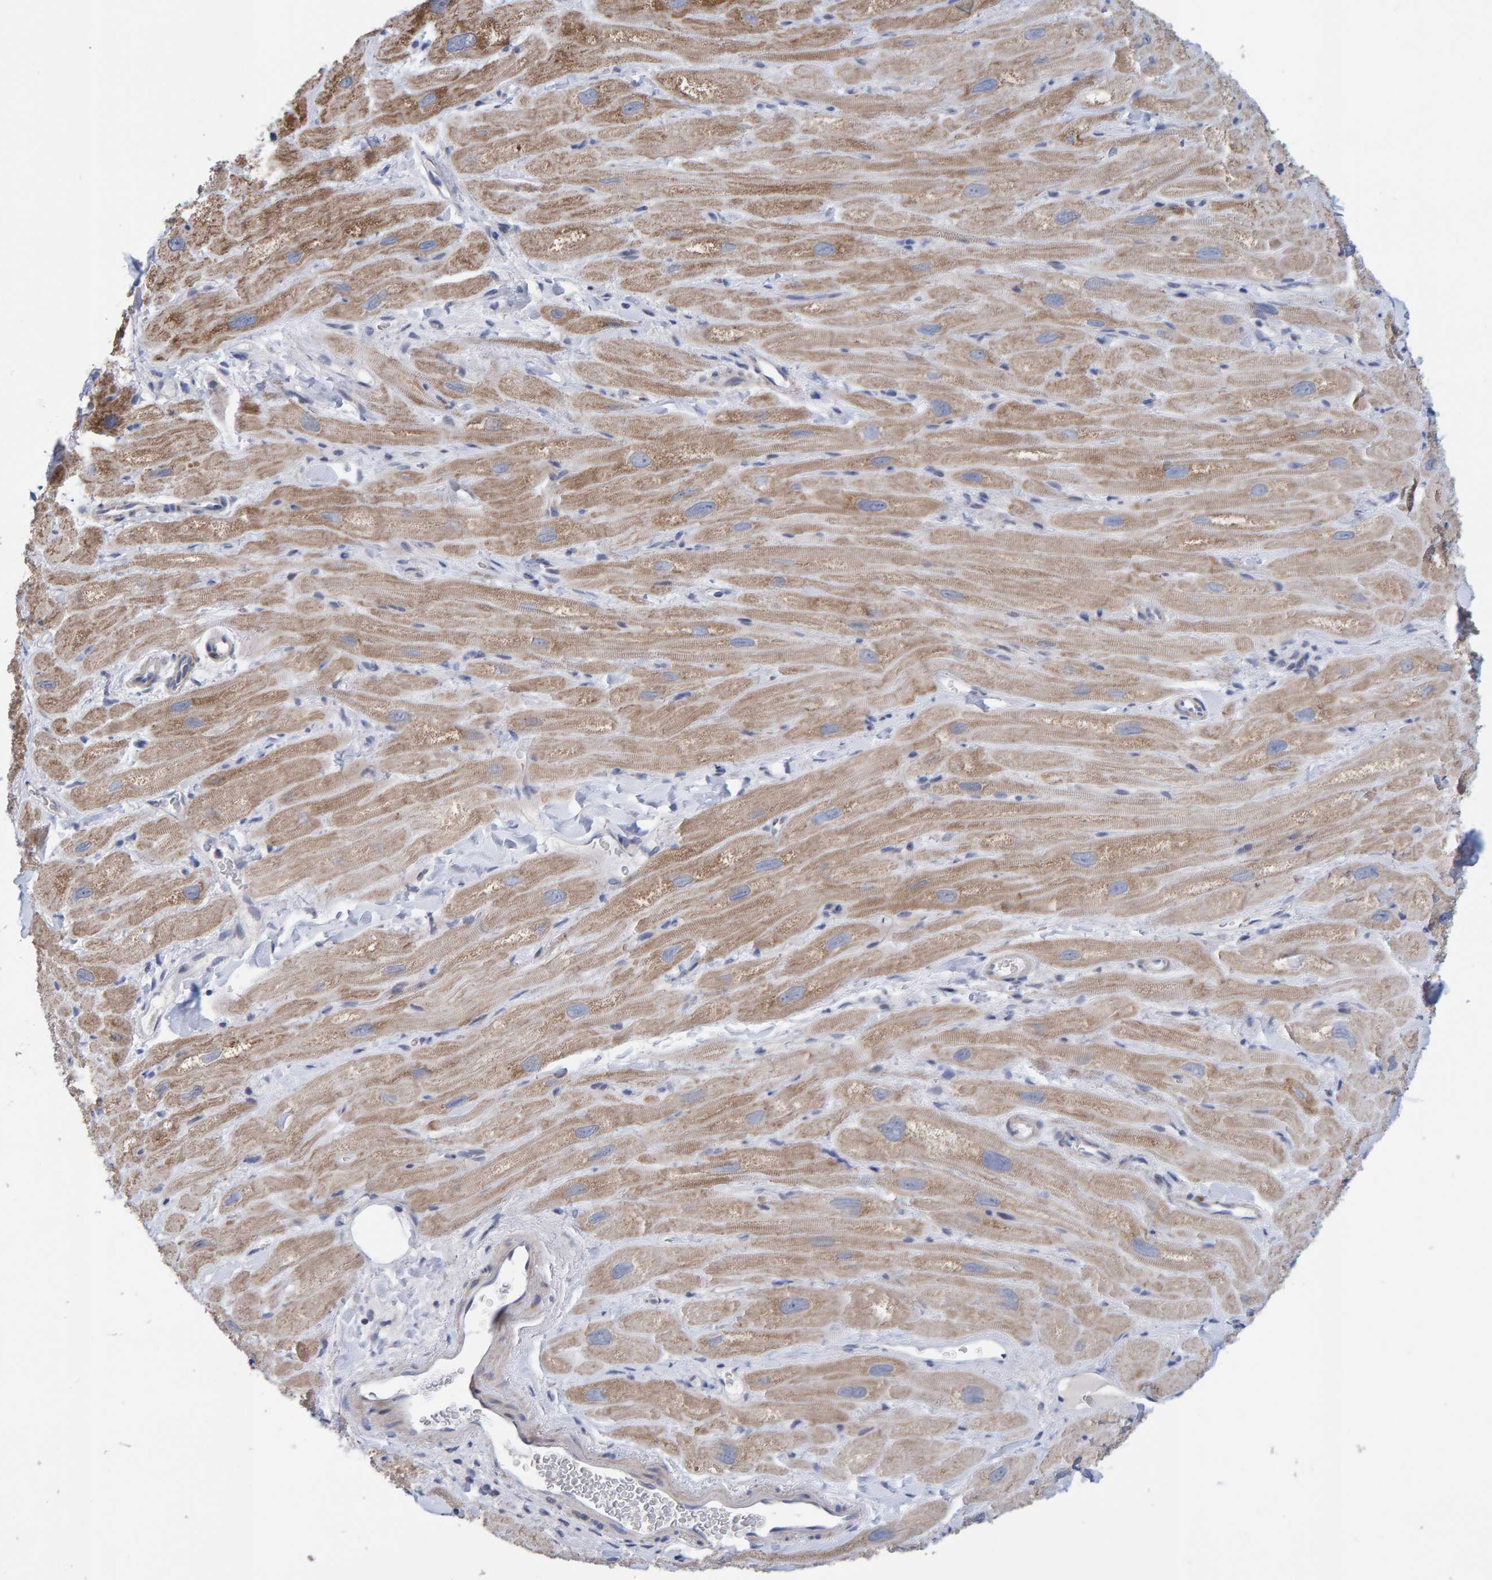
{"staining": {"intensity": "moderate", "quantity": ">75%", "location": "cytoplasmic/membranous"}, "tissue": "heart muscle", "cell_type": "Cardiomyocytes", "image_type": "normal", "snomed": [{"axis": "morphology", "description": "Normal tissue, NOS"}, {"axis": "topography", "description": "Heart"}], "caption": "A brown stain shows moderate cytoplasmic/membranous expression of a protein in cardiomyocytes of normal heart muscle. (IHC, brightfield microscopy, high magnification).", "gene": "USP43", "patient": {"sex": "male", "age": 49}}